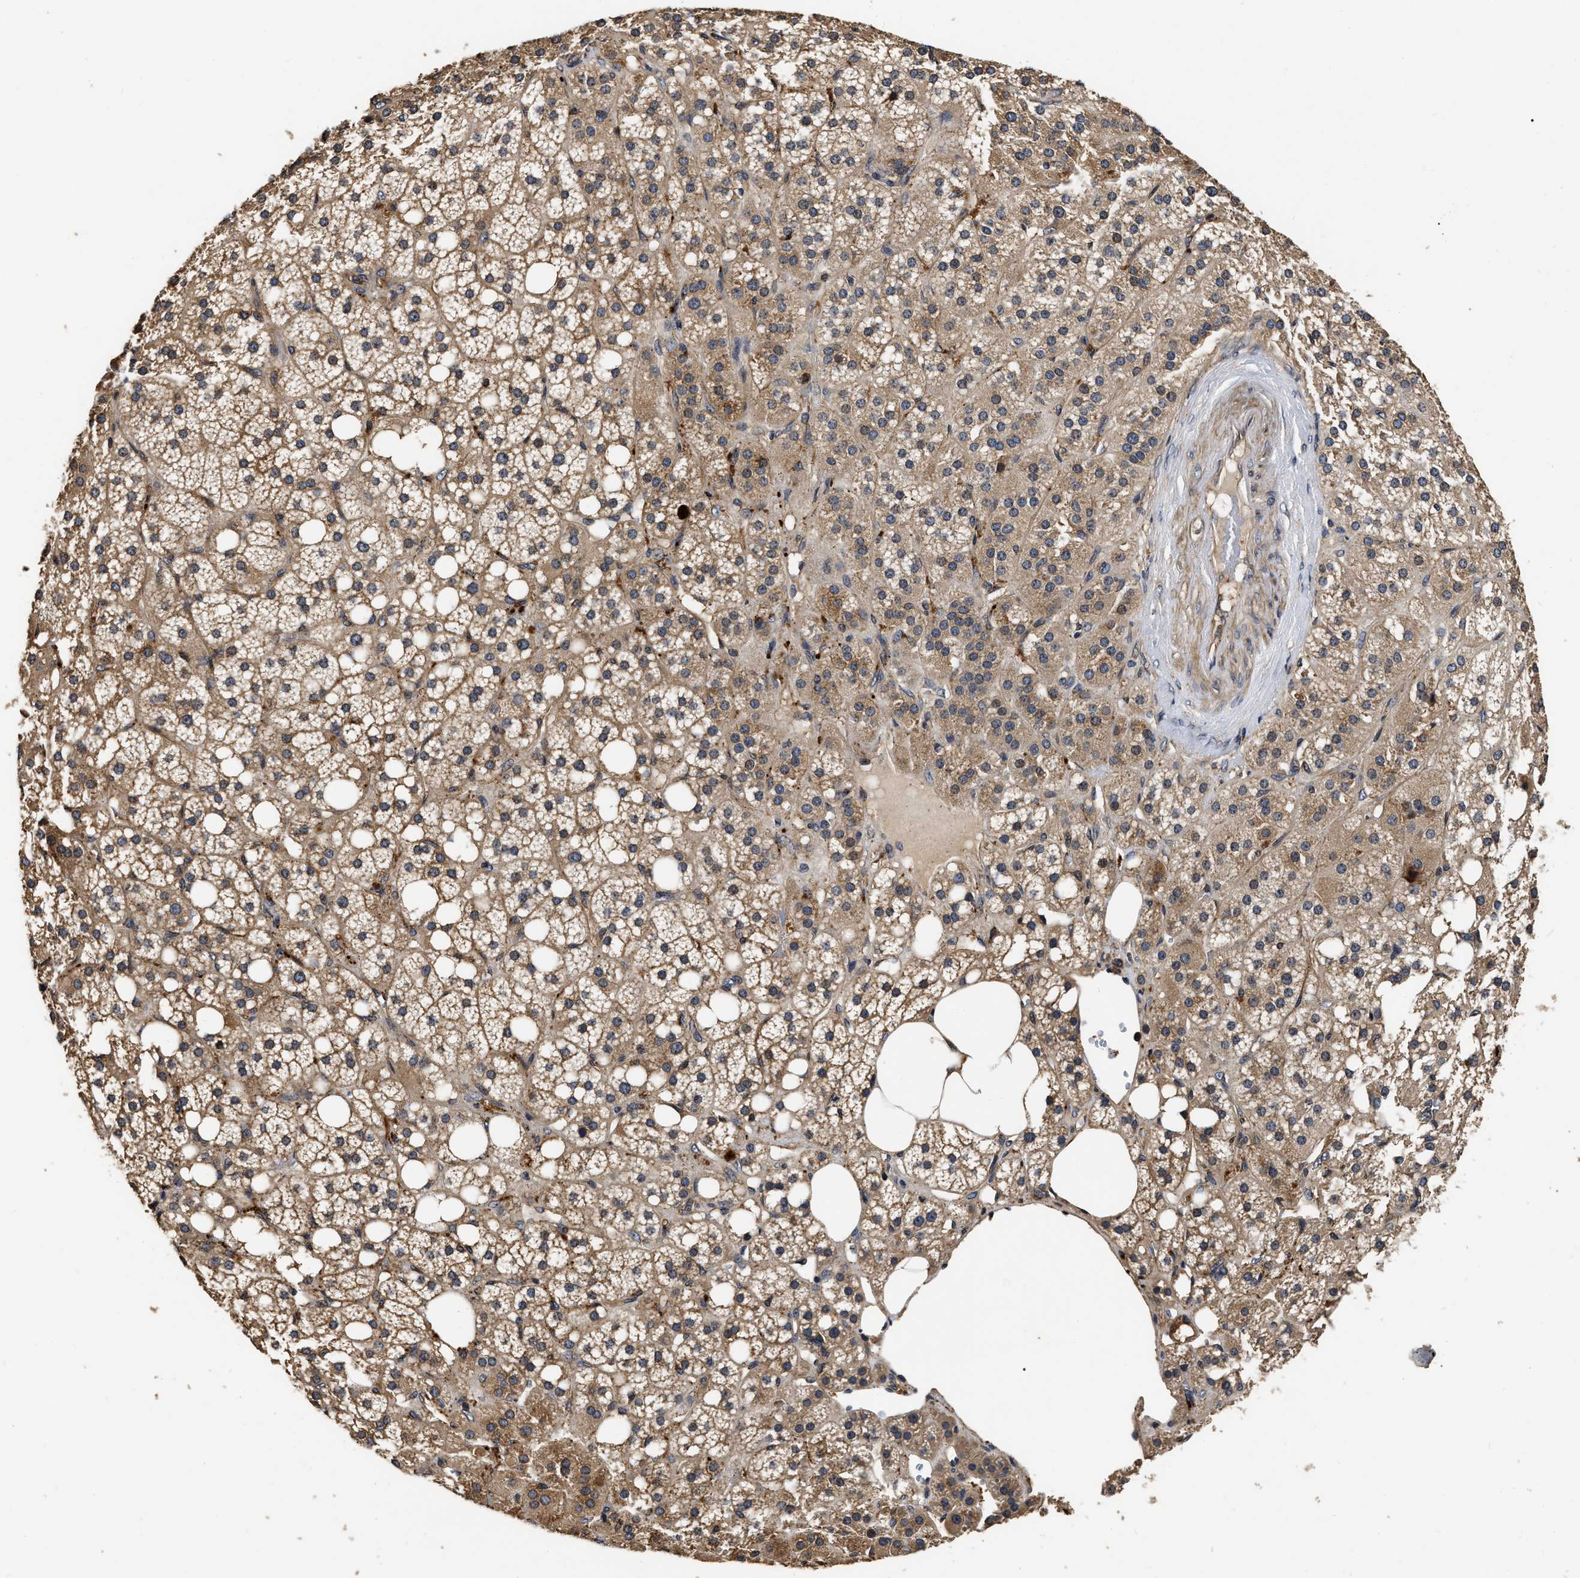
{"staining": {"intensity": "strong", "quantity": ">75%", "location": "cytoplasmic/membranous"}, "tissue": "adrenal gland", "cell_type": "Glandular cells", "image_type": "normal", "snomed": [{"axis": "morphology", "description": "Normal tissue, NOS"}, {"axis": "topography", "description": "Adrenal gland"}], "caption": "Immunohistochemistry micrograph of benign adrenal gland: adrenal gland stained using IHC reveals high levels of strong protein expression localized specifically in the cytoplasmic/membranous of glandular cells, appearing as a cytoplasmic/membranous brown color.", "gene": "ABCG8", "patient": {"sex": "female", "age": 59}}